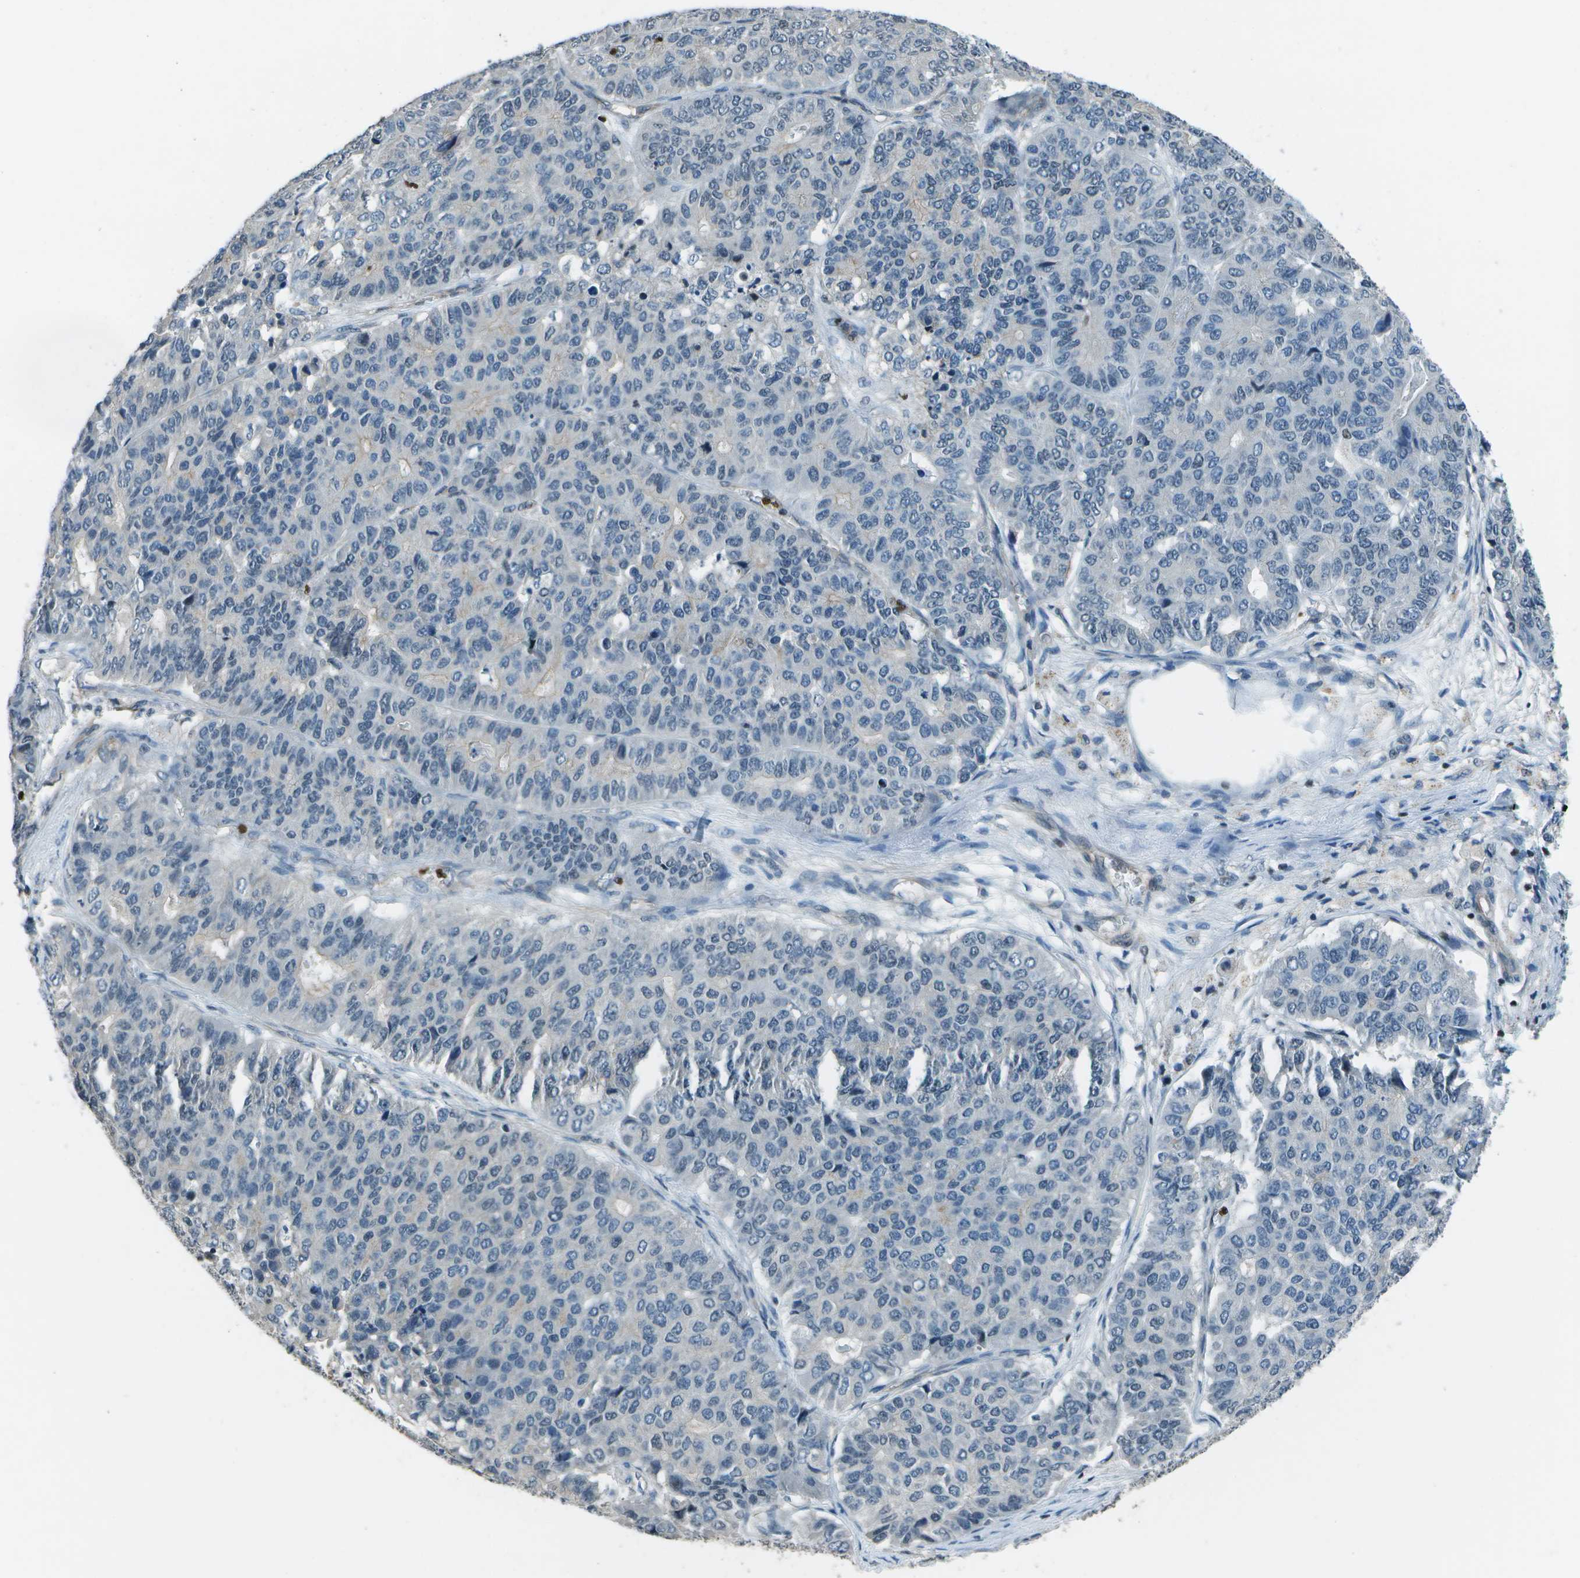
{"staining": {"intensity": "moderate", "quantity": "<25%", "location": "cytoplasmic/membranous"}, "tissue": "pancreatic cancer", "cell_type": "Tumor cells", "image_type": "cancer", "snomed": [{"axis": "morphology", "description": "Adenocarcinoma, NOS"}, {"axis": "topography", "description": "Pancreas"}], "caption": "Immunohistochemistry (IHC) of human adenocarcinoma (pancreatic) exhibits low levels of moderate cytoplasmic/membranous expression in about <25% of tumor cells.", "gene": "PDLIM1", "patient": {"sex": "male", "age": 50}}